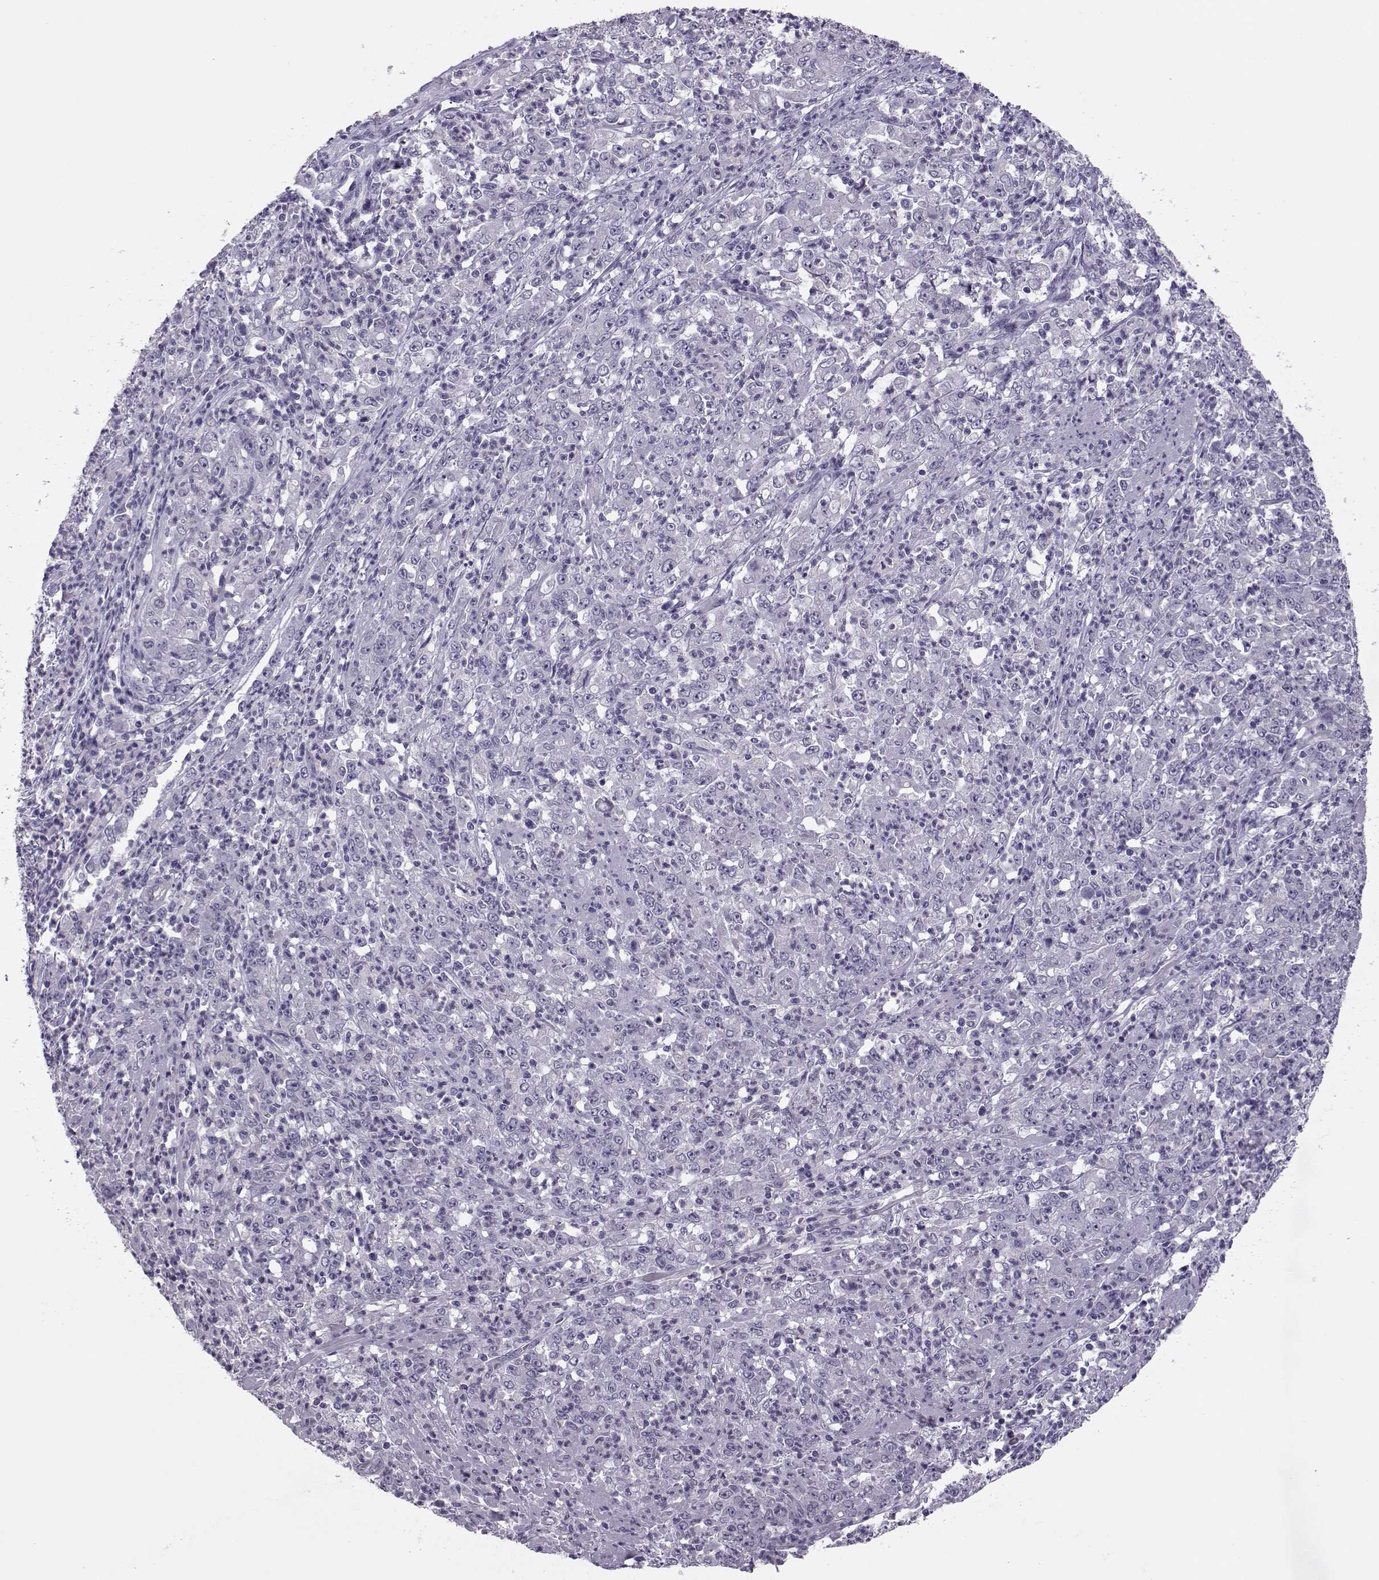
{"staining": {"intensity": "negative", "quantity": "none", "location": "none"}, "tissue": "stomach cancer", "cell_type": "Tumor cells", "image_type": "cancer", "snomed": [{"axis": "morphology", "description": "Adenocarcinoma, NOS"}, {"axis": "topography", "description": "Stomach, lower"}], "caption": "There is no significant positivity in tumor cells of adenocarcinoma (stomach).", "gene": "ASRGL1", "patient": {"sex": "female", "age": 71}}